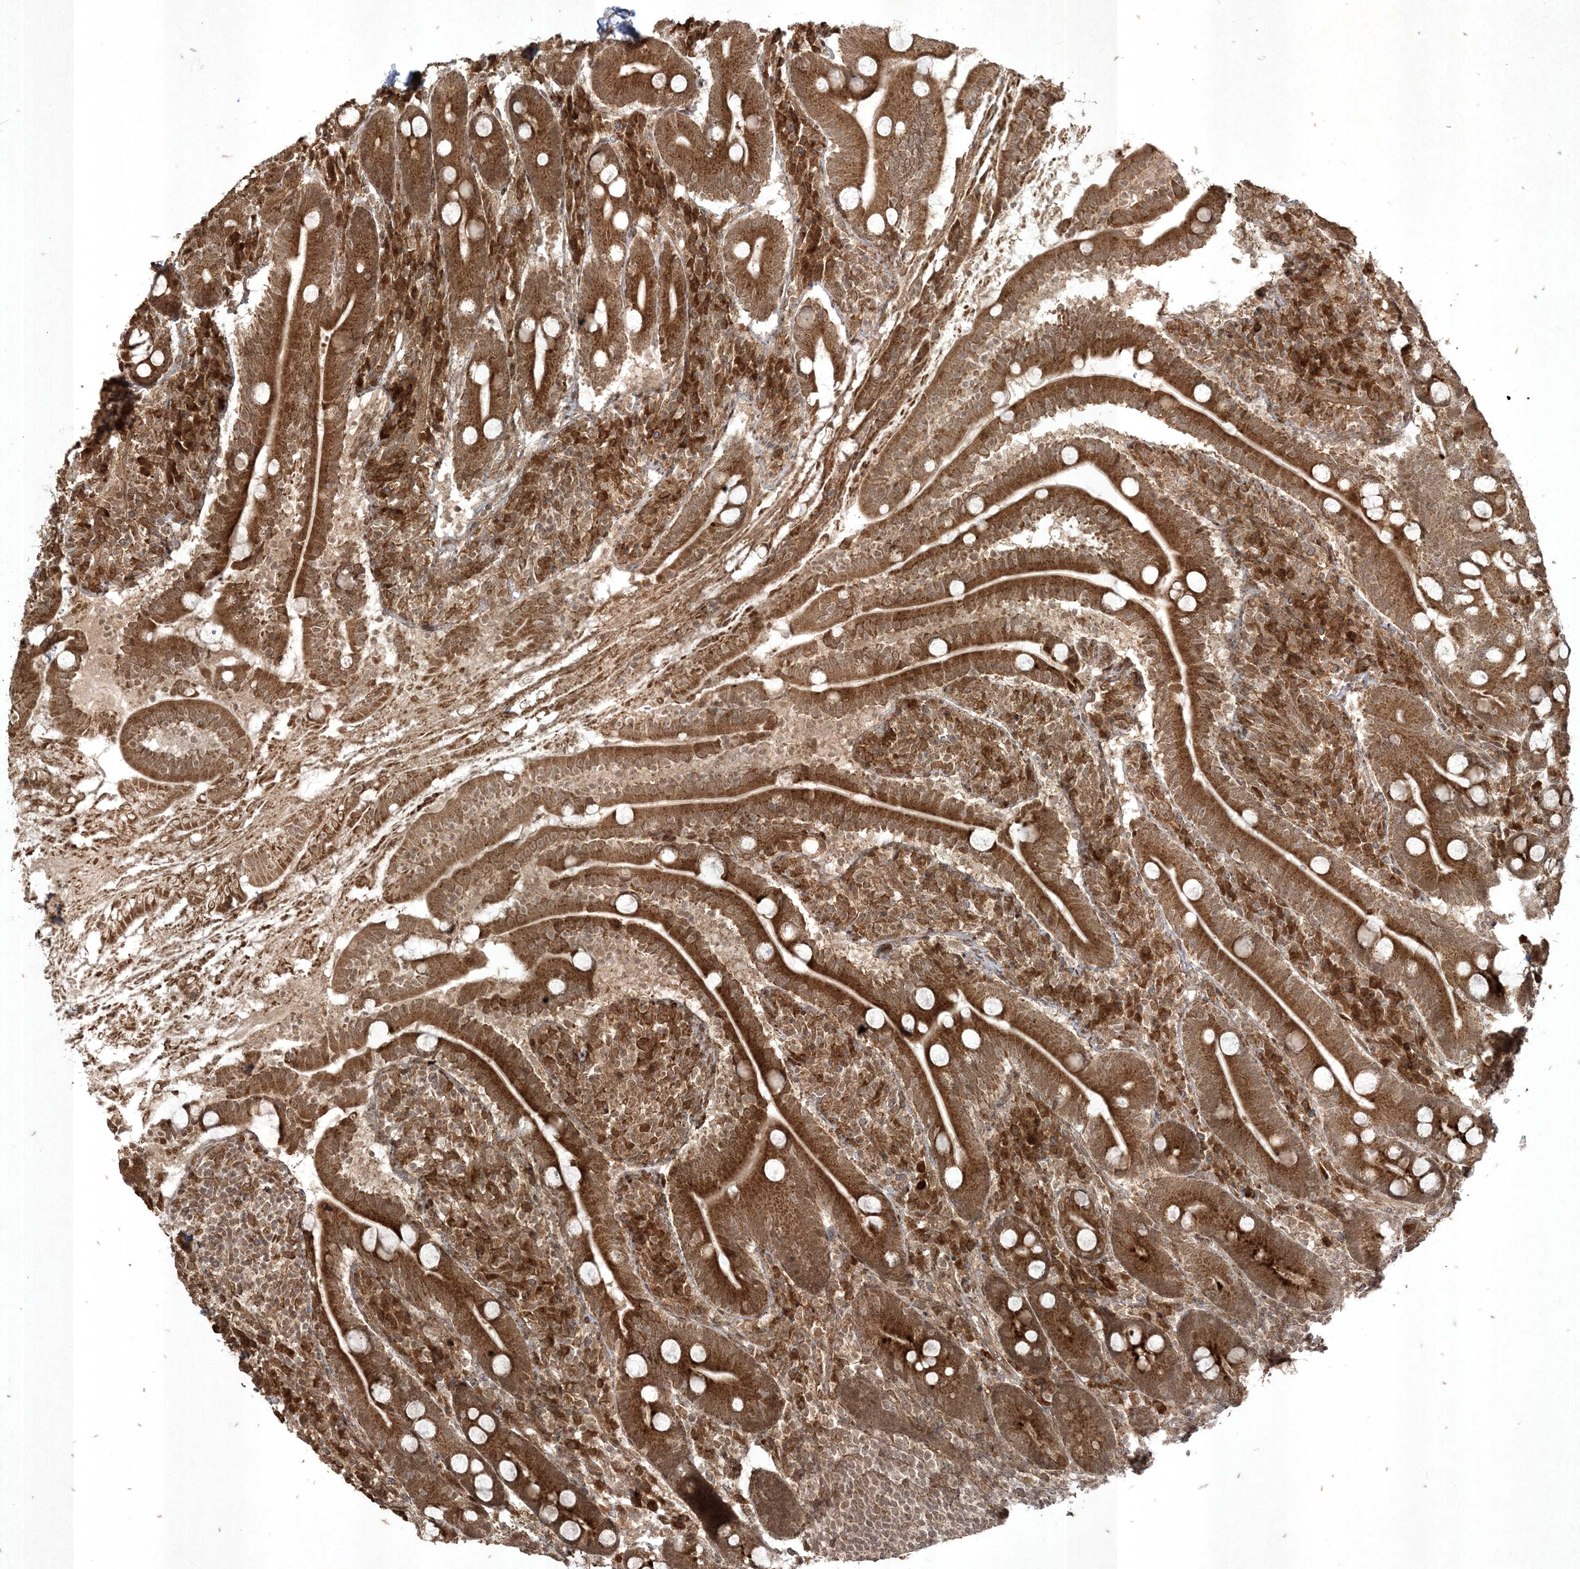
{"staining": {"intensity": "strong", "quantity": ">75%", "location": "cytoplasmic/membranous"}, "tissue": "duodenum", "cell_type": "Glandular cells", "image_type": "normal", "snomed": [{"axis": "morphology", "description": "Normal tissue, NOS"}, {"axis": "topography", "description": "Duodenum"}], "caption": "This is an image of immunohistochemistry (IHC) staining of benign duodenum, which shows strong positivity in the cytoplasmic/membranous of glandular cells.", "gene": "RRAS", "patient": {"sex": "male", "age": 35}}